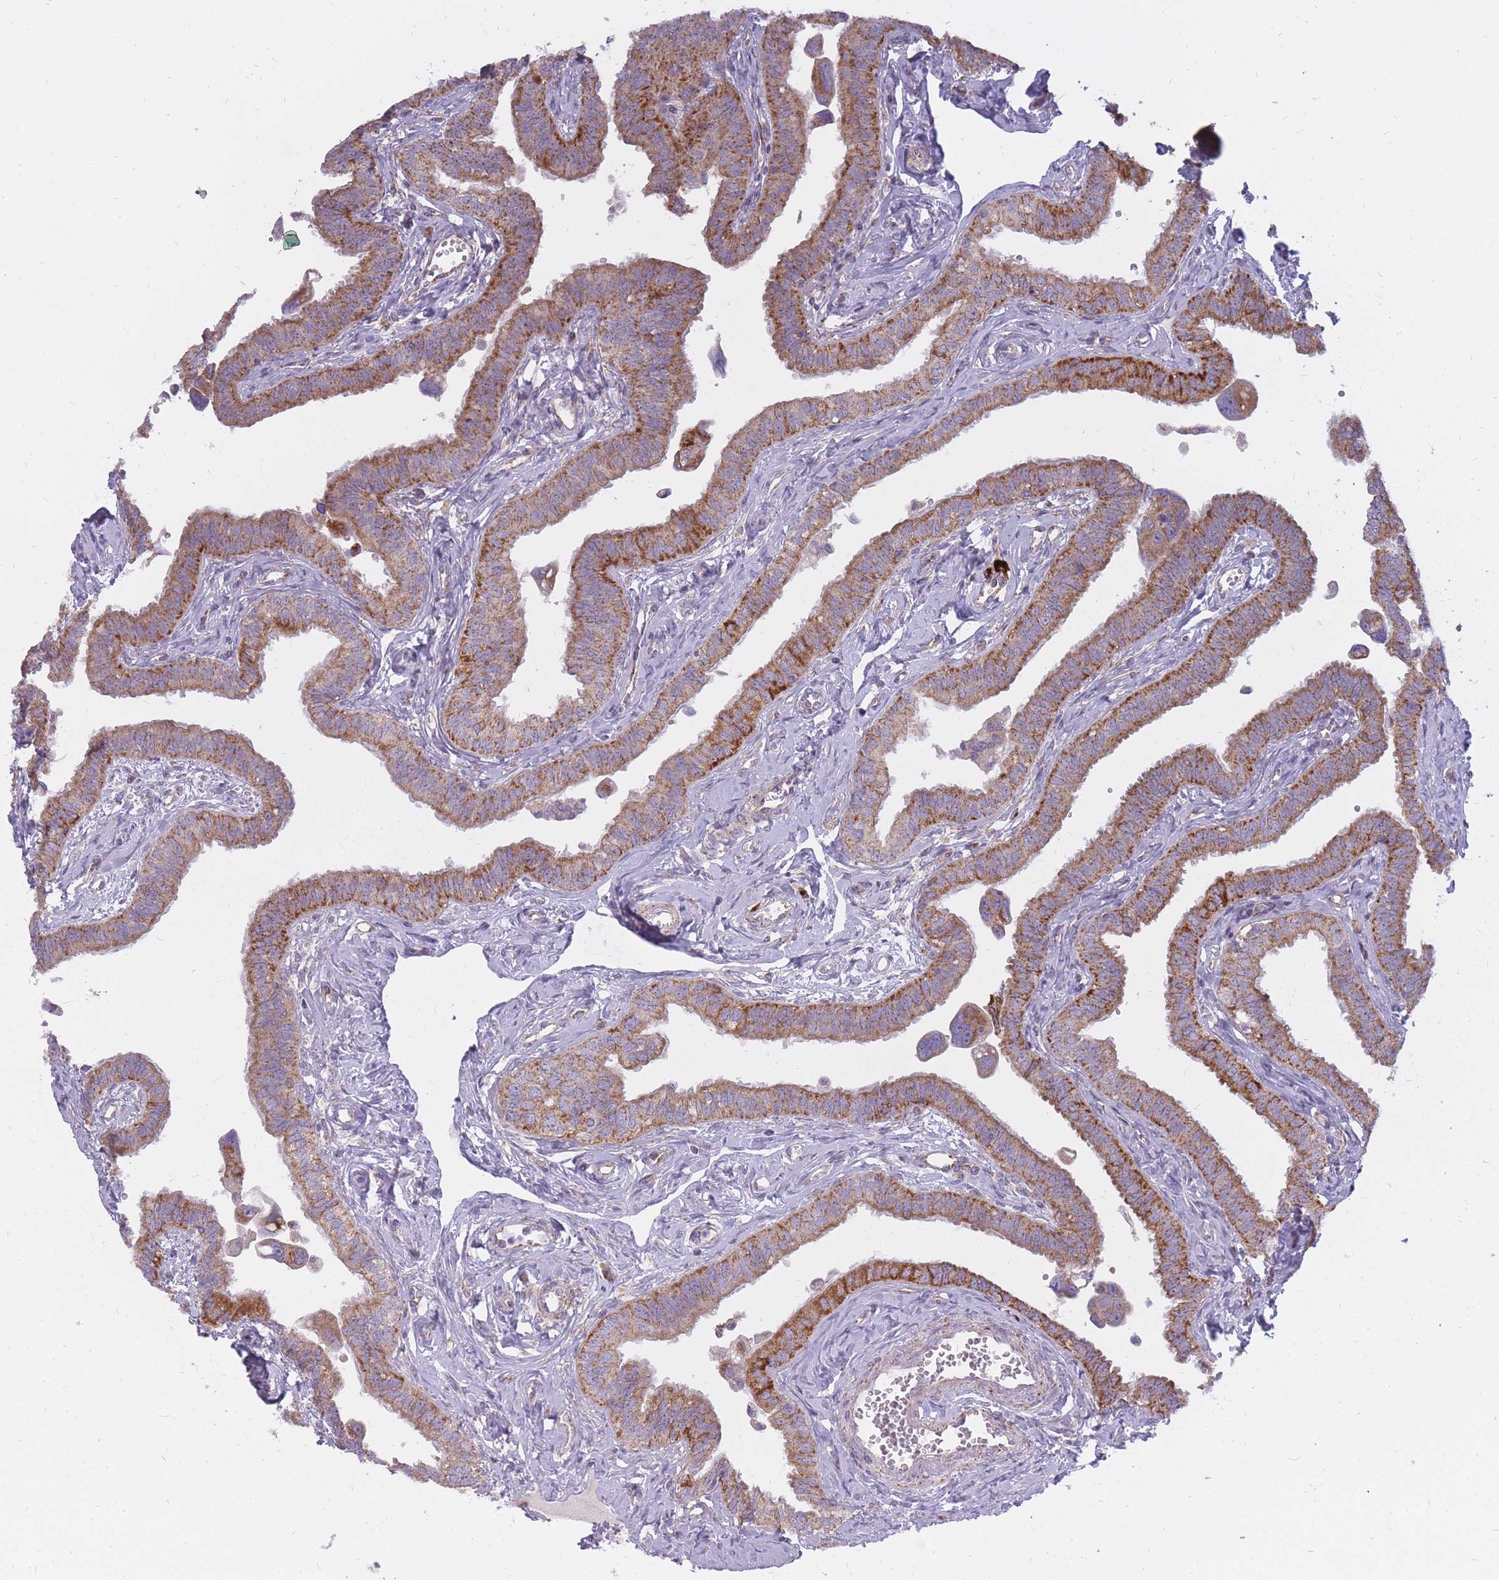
{"staining": {"intensity": "moderate", "quantity": ">75%", "location": "cytoplasmic/membranous"}, "tissue": "fallopian tube", "cell_type": "Glandular cells", "image_type": "normal", "snomed": [{"axis": "morphology", "description": "Normal tissue, NOS"}, {"axis": "morphology", "description": "Carcinoma, NOS"}, {"axis": "topography", "description": "Fallopian tube"}, {"axis": "topography", "description": "Ovary"}], "caption": "Immunohistochemistry (IHC) photomicrograph of unremarkable human fallopian tube stained for a protein (brown), which shows medium levels of moderate cytoplasmic/membranous positivity in about >75% of glandular cells.", "gene": "ALKBH4", "patient": {"sex": "female", "age": 59}}